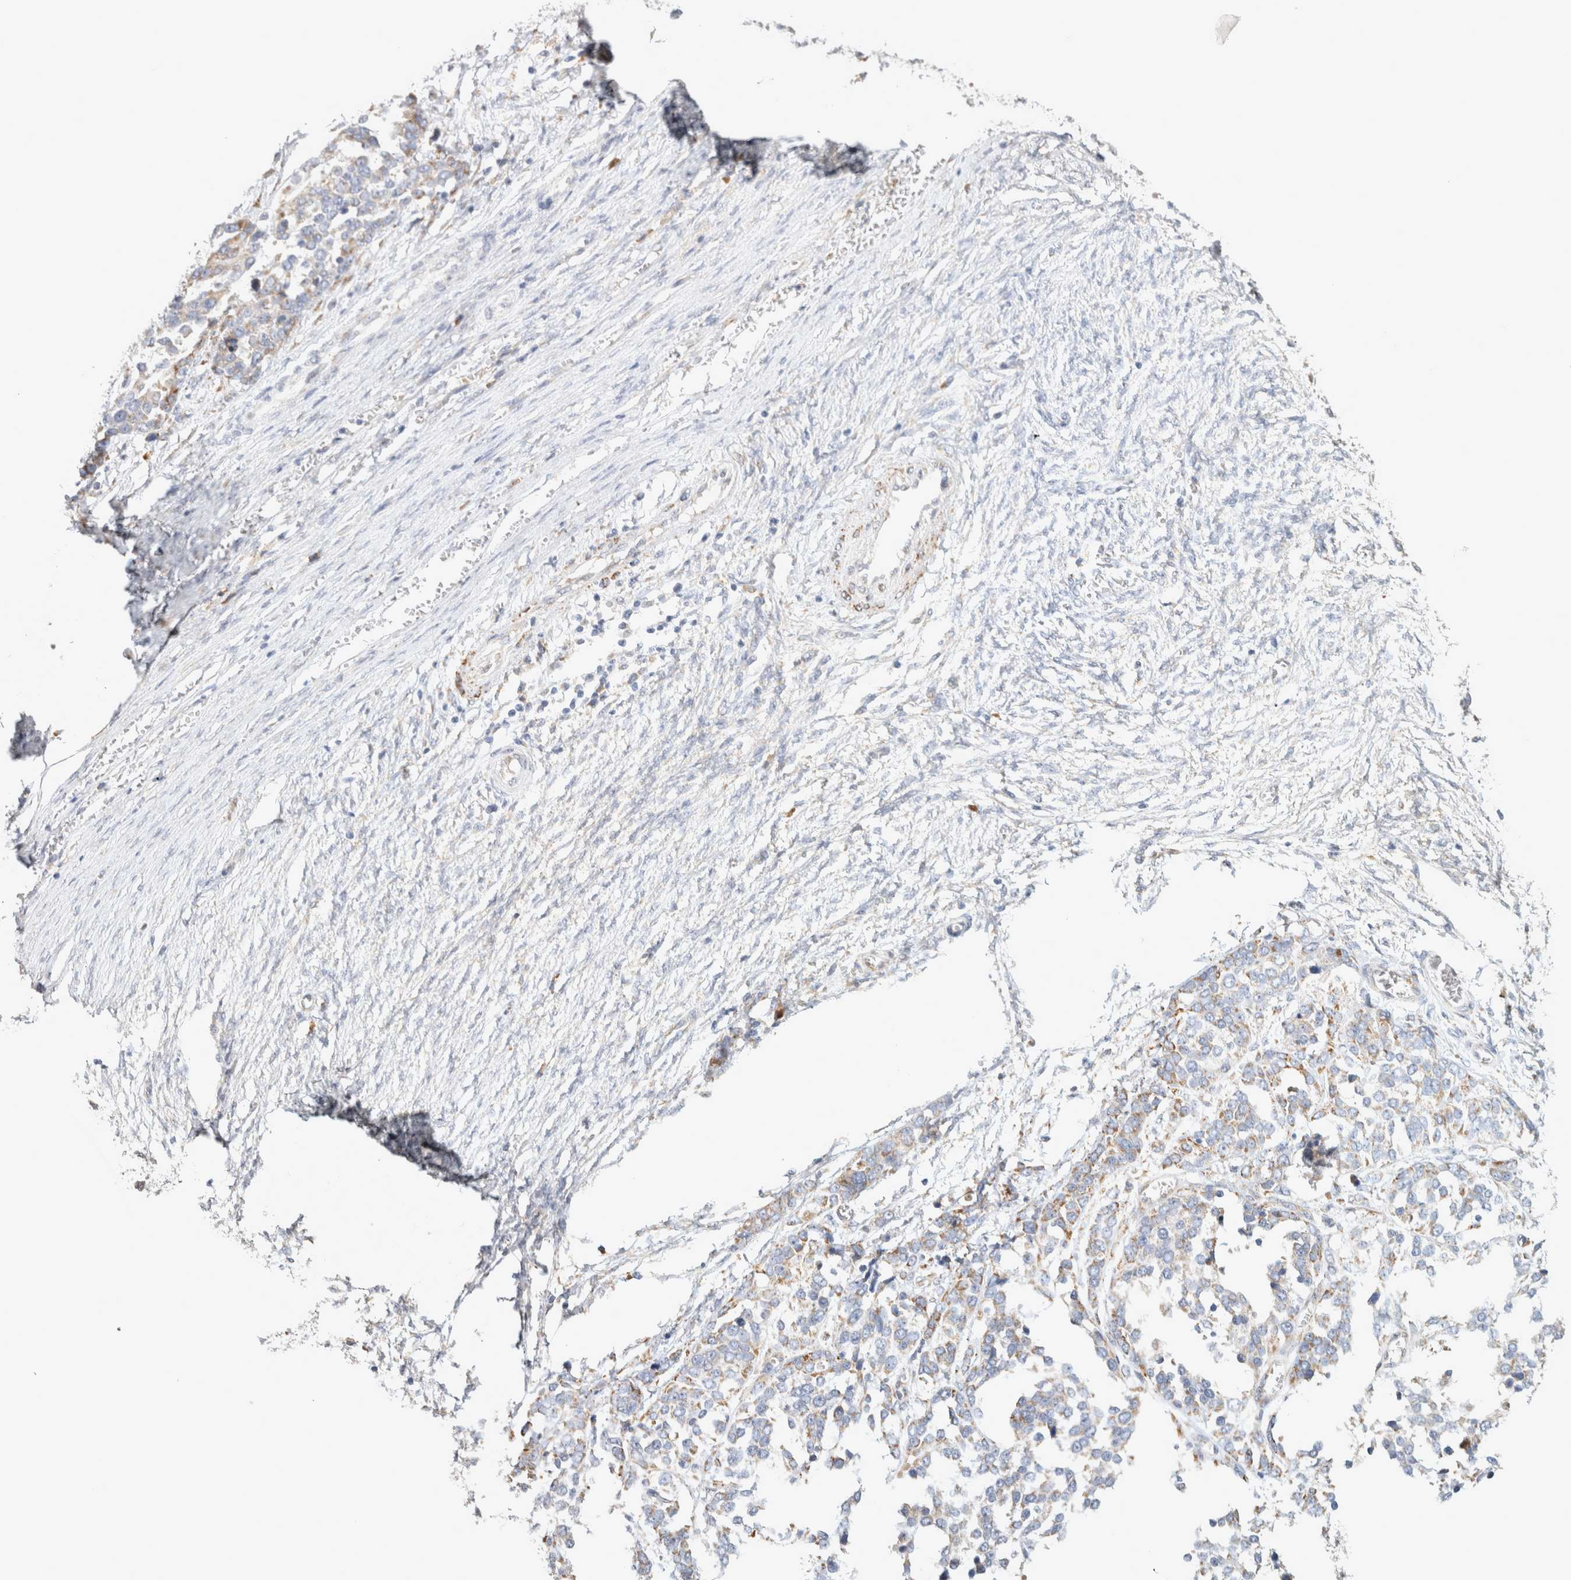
{"staining": {"intensity": "moderate", "quantity": "<25%", "location": "cytoplasmic/membranous"}, "tissue": "ovarian cancer", "cell_type": "Tumor cells", "image_type": "cancer", "snomed": [{"axis": "morphology", "description": "Cystadenocarcinoma, serous, NOS"}, {"axis": "topography", "description": "Ovary"}], "caption": "This photomicrograph displays ovarian cancer stained with immunohistochemistry to label a protein in brown. The cytoplasmic/membranous of tumor cells show moderate positivity for the protein. Nuclei are counter-stained blue.", "gene": "RPN2", "patient": {"sex": "female", "age": 44}}